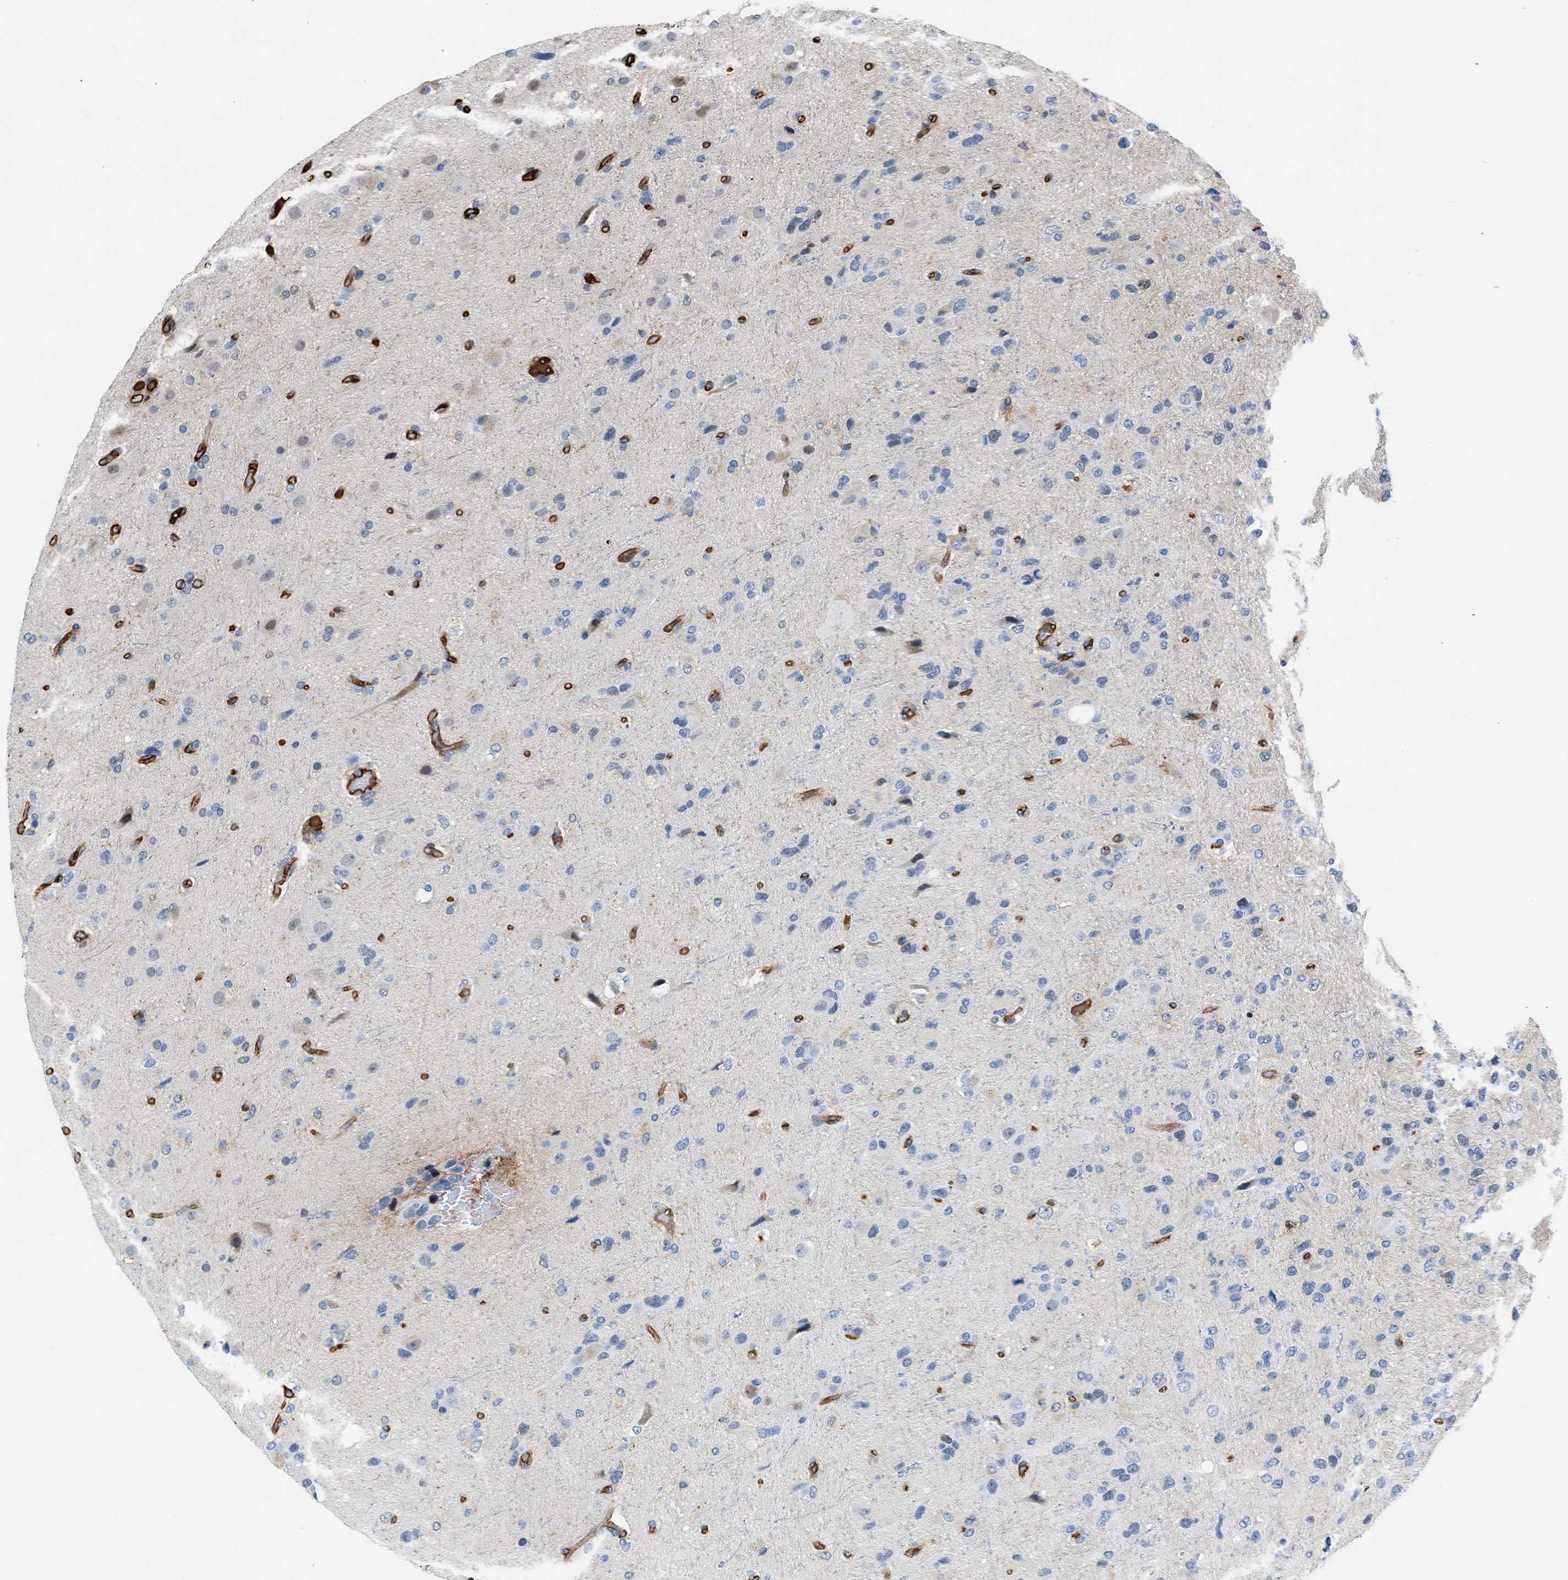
{"staining": {"intensity": "negative", "quantity": "none", "location": "none"}, "tissue": "glioma", "cell_type": "Tumor cells", "image_type": "cancer", "snomed": [{"axis": "morphology", "description": "Glioma, malignant, High grade"}, {"axis": "topography", "description": "Brain"}], "caption": "Immunohistochemical staining of glioma reveals no significant expression in tumor cells. (Stains: DAB immunohistochemistry (IHC) with hematoxylin counter stain, Microscopy: brightfield microscopy at high magnification).", "gene": "MAS1L", "patient": {"sex": "female", "age": 58}}